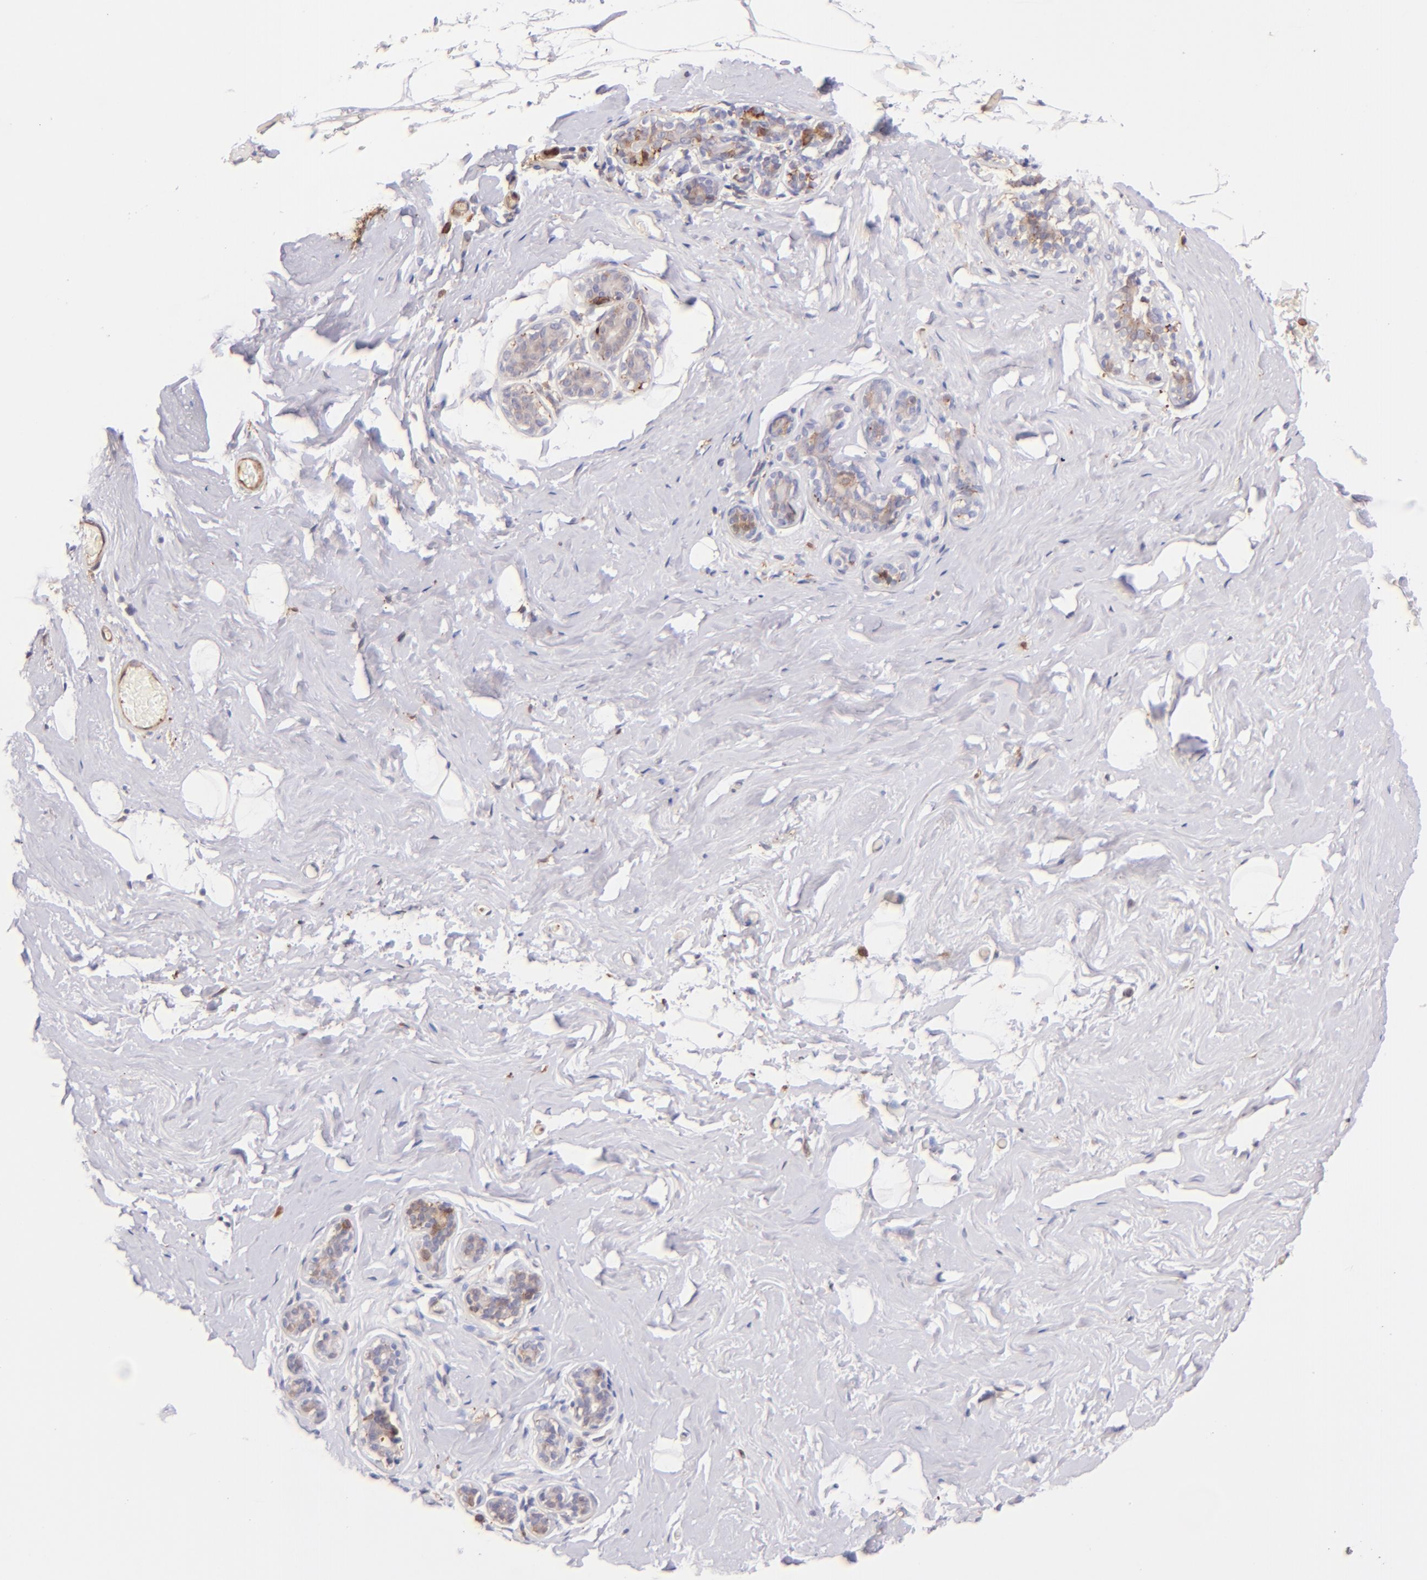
{"staining": {"intensity": "negative", "quantity": "none", "location": "none"}, "tissue": "breast", "cell_type": "Adipocytes", "image_type": "normal", "snomed": [{"axis": "morphology", "description": "Normal tissue, NOS"}, {"axis": "topography", "description": "Breast"}, {"axis": "topography", "description": "Soft tissue"}], "caption": "Breast stained for a protein using IHC displays no expression adipocytes.", "gene": "BTK", "patient": {"sex": "female", "age": 75}}